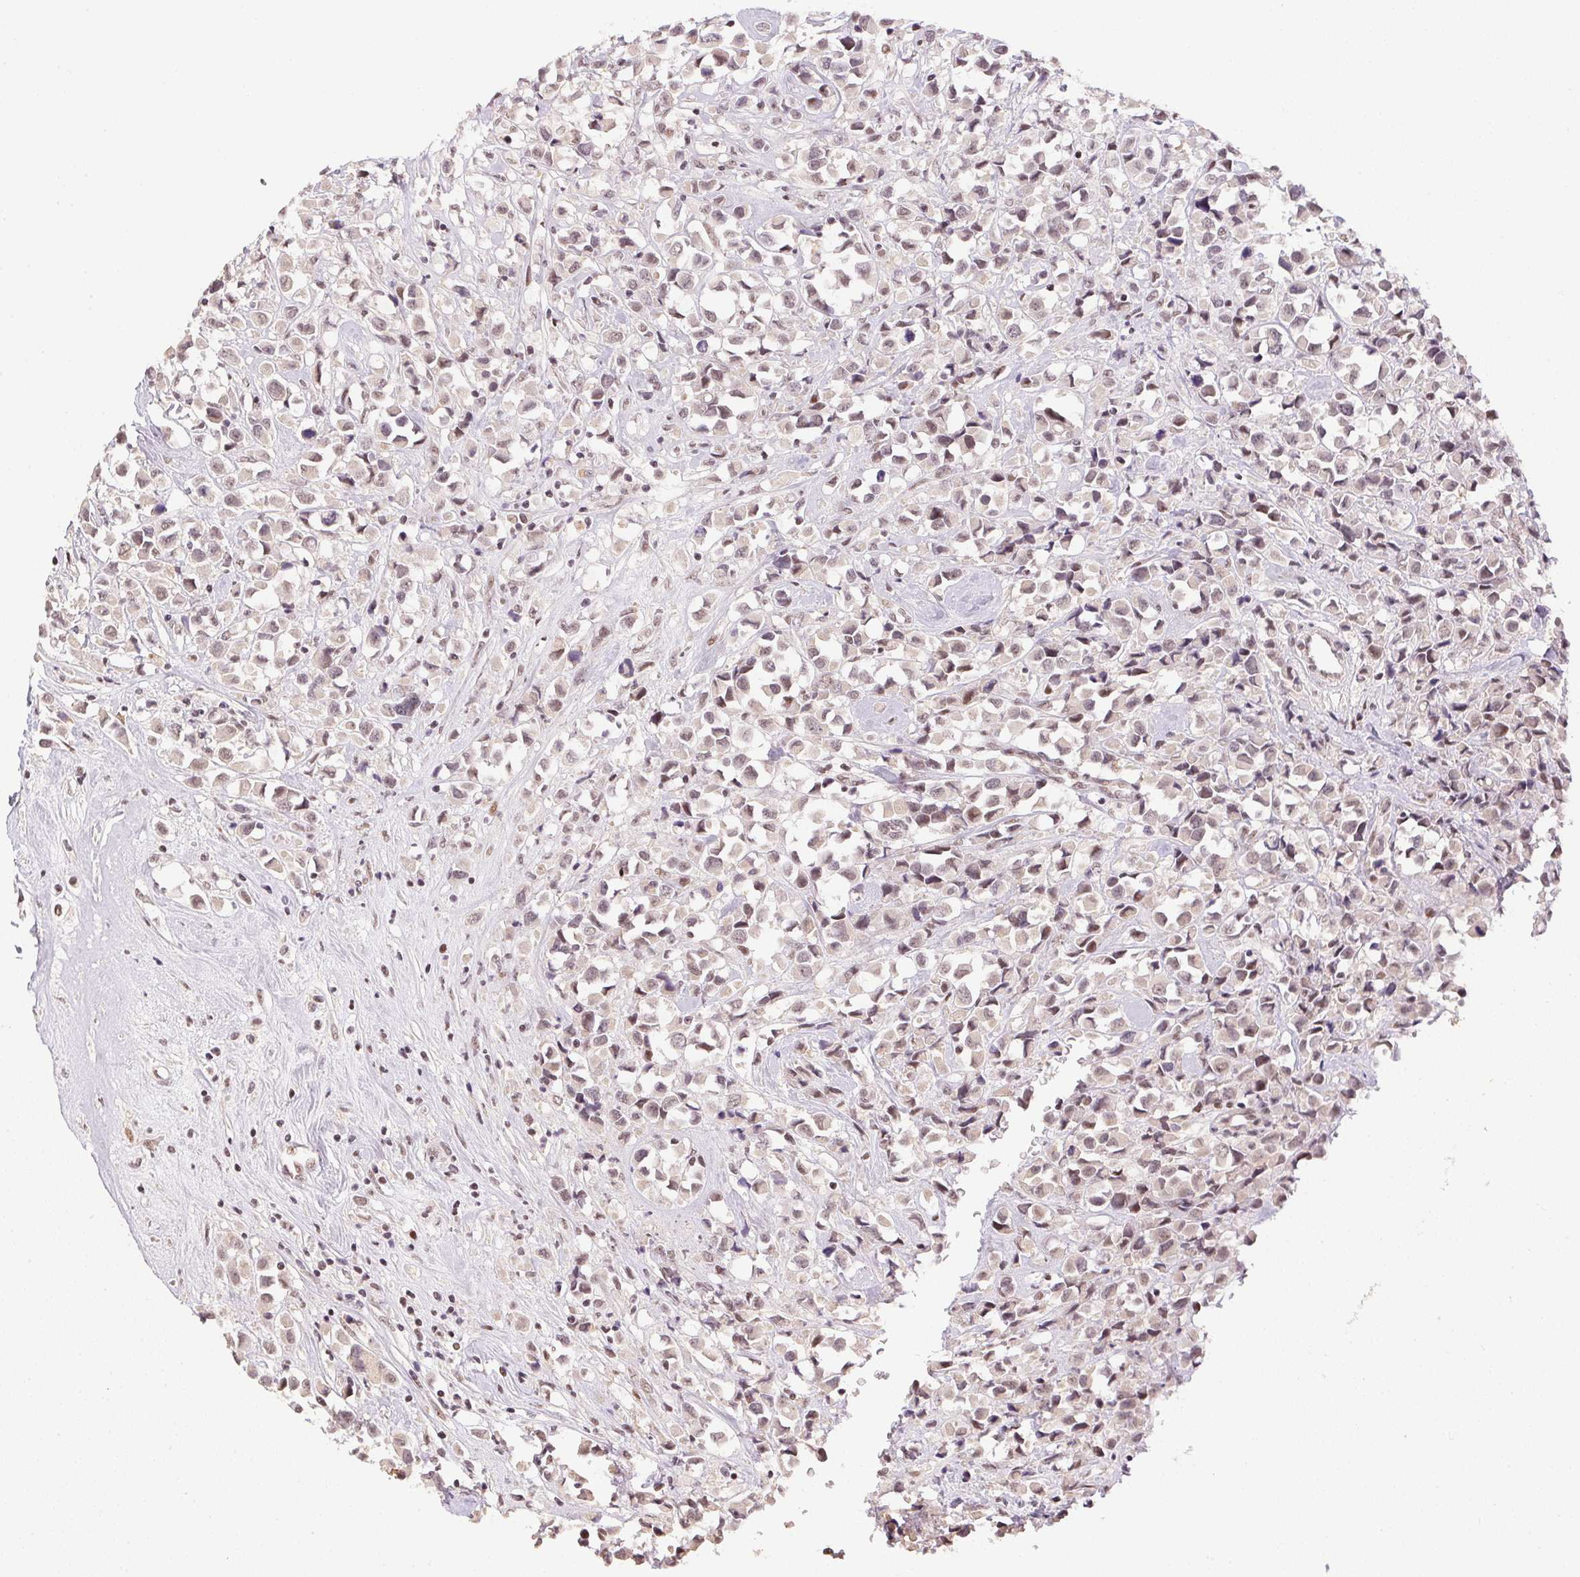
{"staining": {"intensity": "weak", "quantity": "25%-75%", "location": "cytoplasmic/membranous,nuclear"}, "tissue": "breast cancer", "cell_type": "Tumor cells", "image_type": "cancer", "snomed": [{"axis": "morphology", "description": "Duct carcinoma"}, {"axis": "topography", "description": "Breast"}], "caption": "Tumor cells show low levels of weak cytoplasmic/membranous and nuclear positivity in about 25%-75% of cells in human breast cancer. The protein is shown in brown color, while the nuclei are stained blue.", "gene": "KDM4D", "patient": {"sex": "female", "age": 61}}